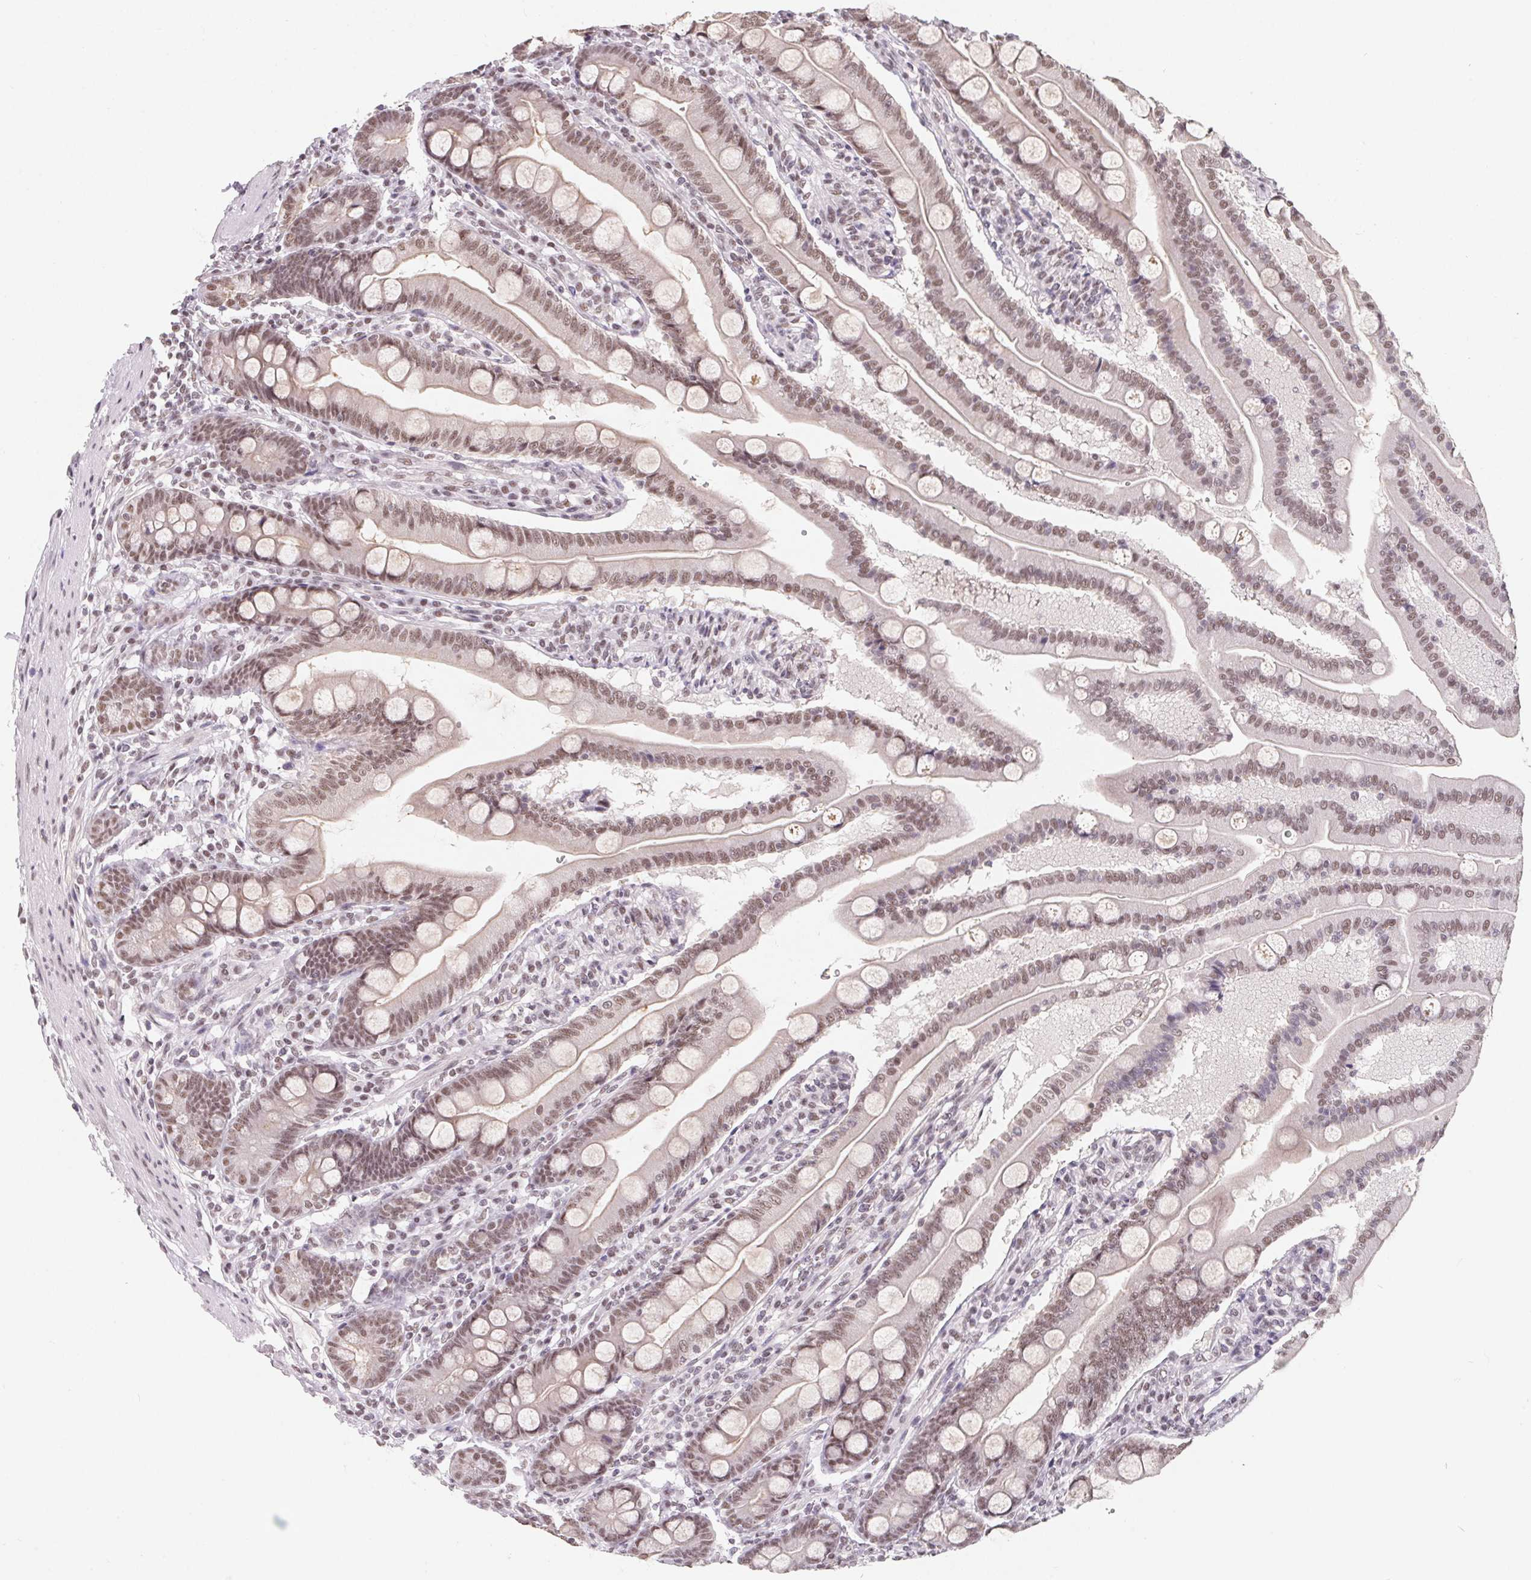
{"staining": {"intensity": "moderate", "quantity": ">75%", "location": "nuclear"}, "tissue": "duodenum", "cell_type": "Glandular cells", "image_type": "normal", "snomed": [{"axis": "morphology", "description": "Normal tissue, NOS"}, {"axis": "topography", "description": "Duodenum"}], "caption": "A brown stain highlights moderate nuclear expression of a protein in glandular cells of benign duodenum.", "gene": "TCERG1", "patient": {"sex": "female", "age": 67}}